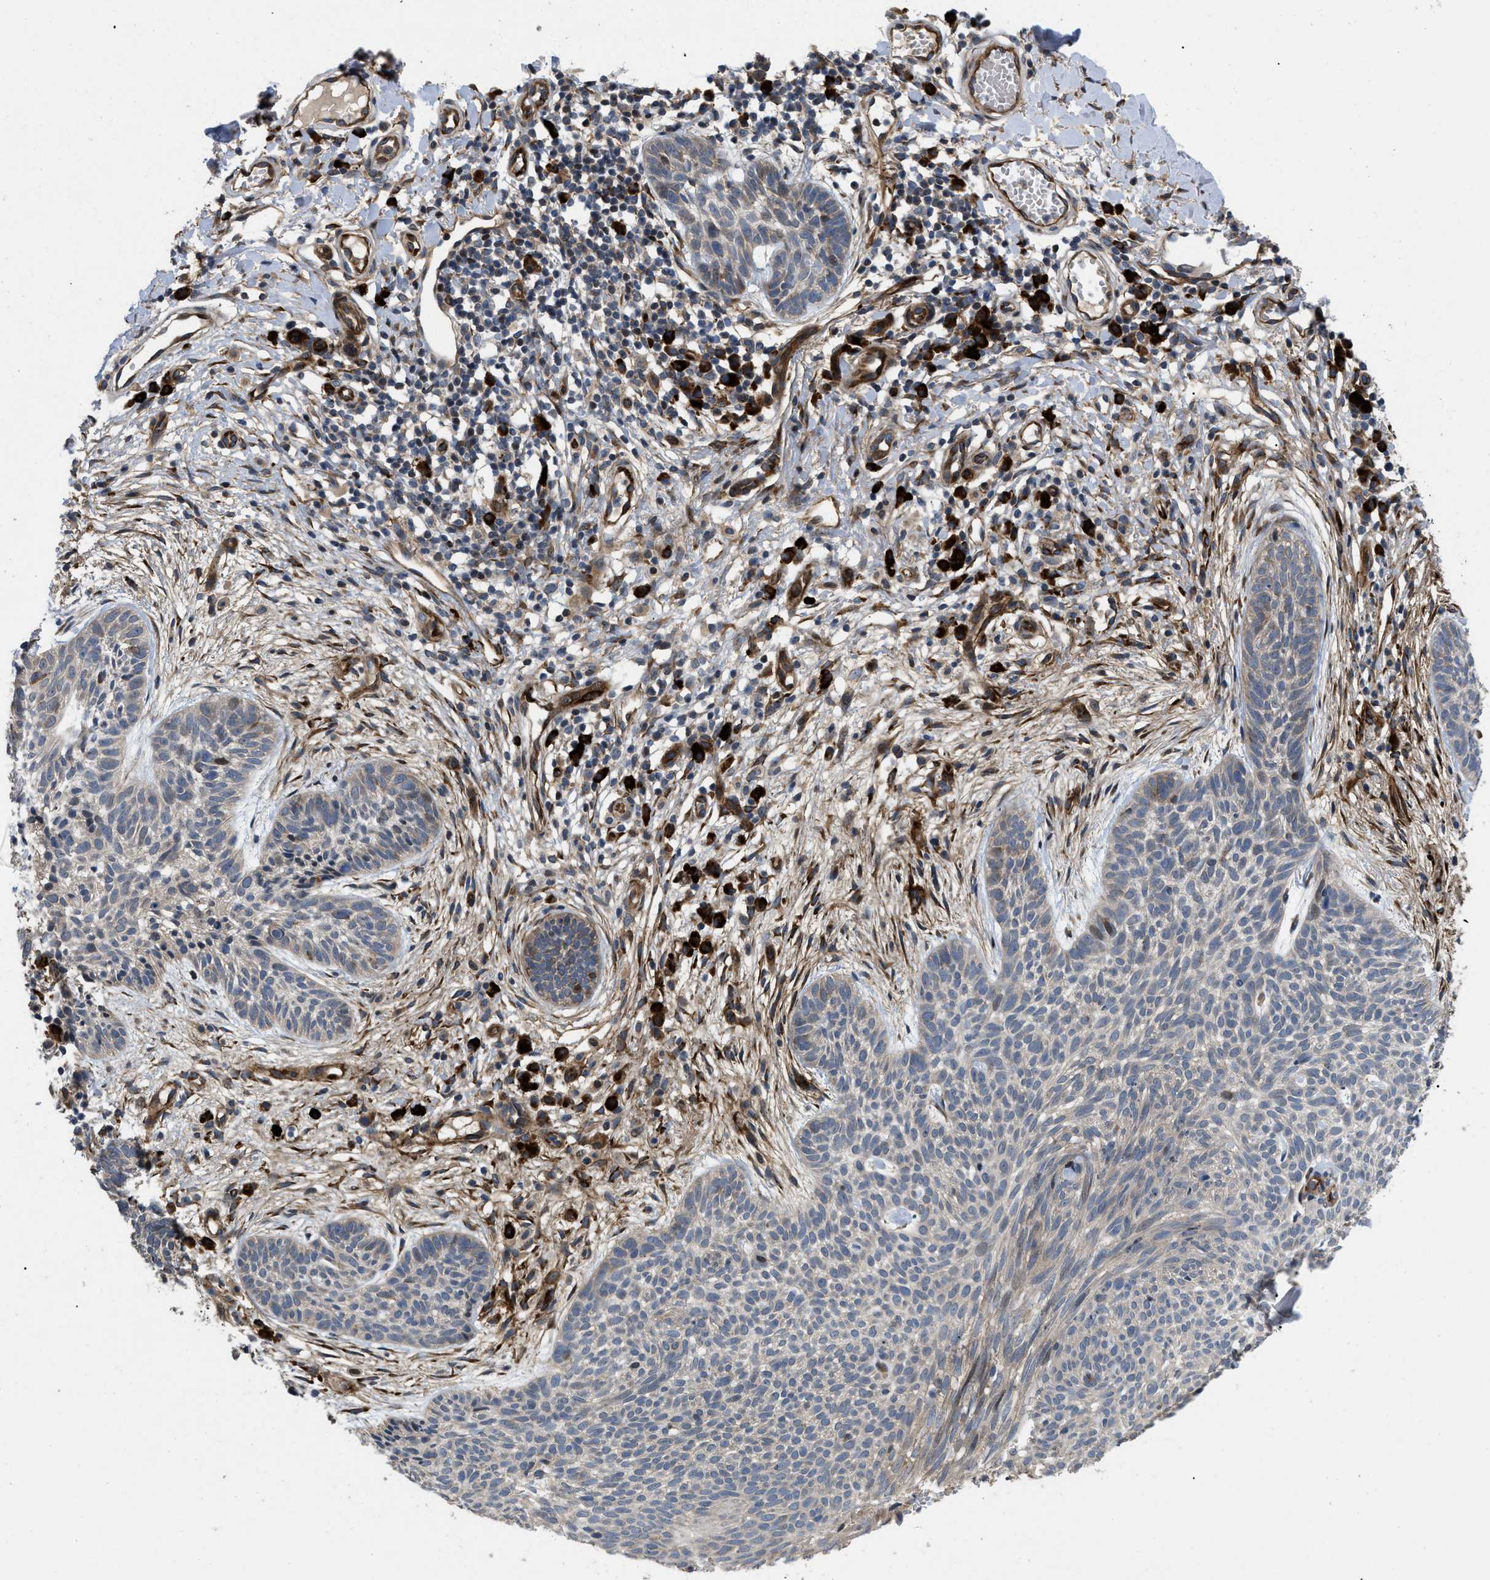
{"staining": {"intensity": "weak", "quantity": "<25%", "location": "cytoplasmic/membranous"}, "tissue": "skin cancer", "cell_type": "Tumor cells", "image_type": "cancer", "snomed": [{"axis": "morphology", "description": "Basal cell carcinoma"}, {"axis": "topography", "description": "Skin"}], "caption": "Immunohistochemistry (IHC) of human skin cancer reveals no staining in tumor cells.", "gene": "HSPA12B", "patient": {"sex": "female", "age": 59}}